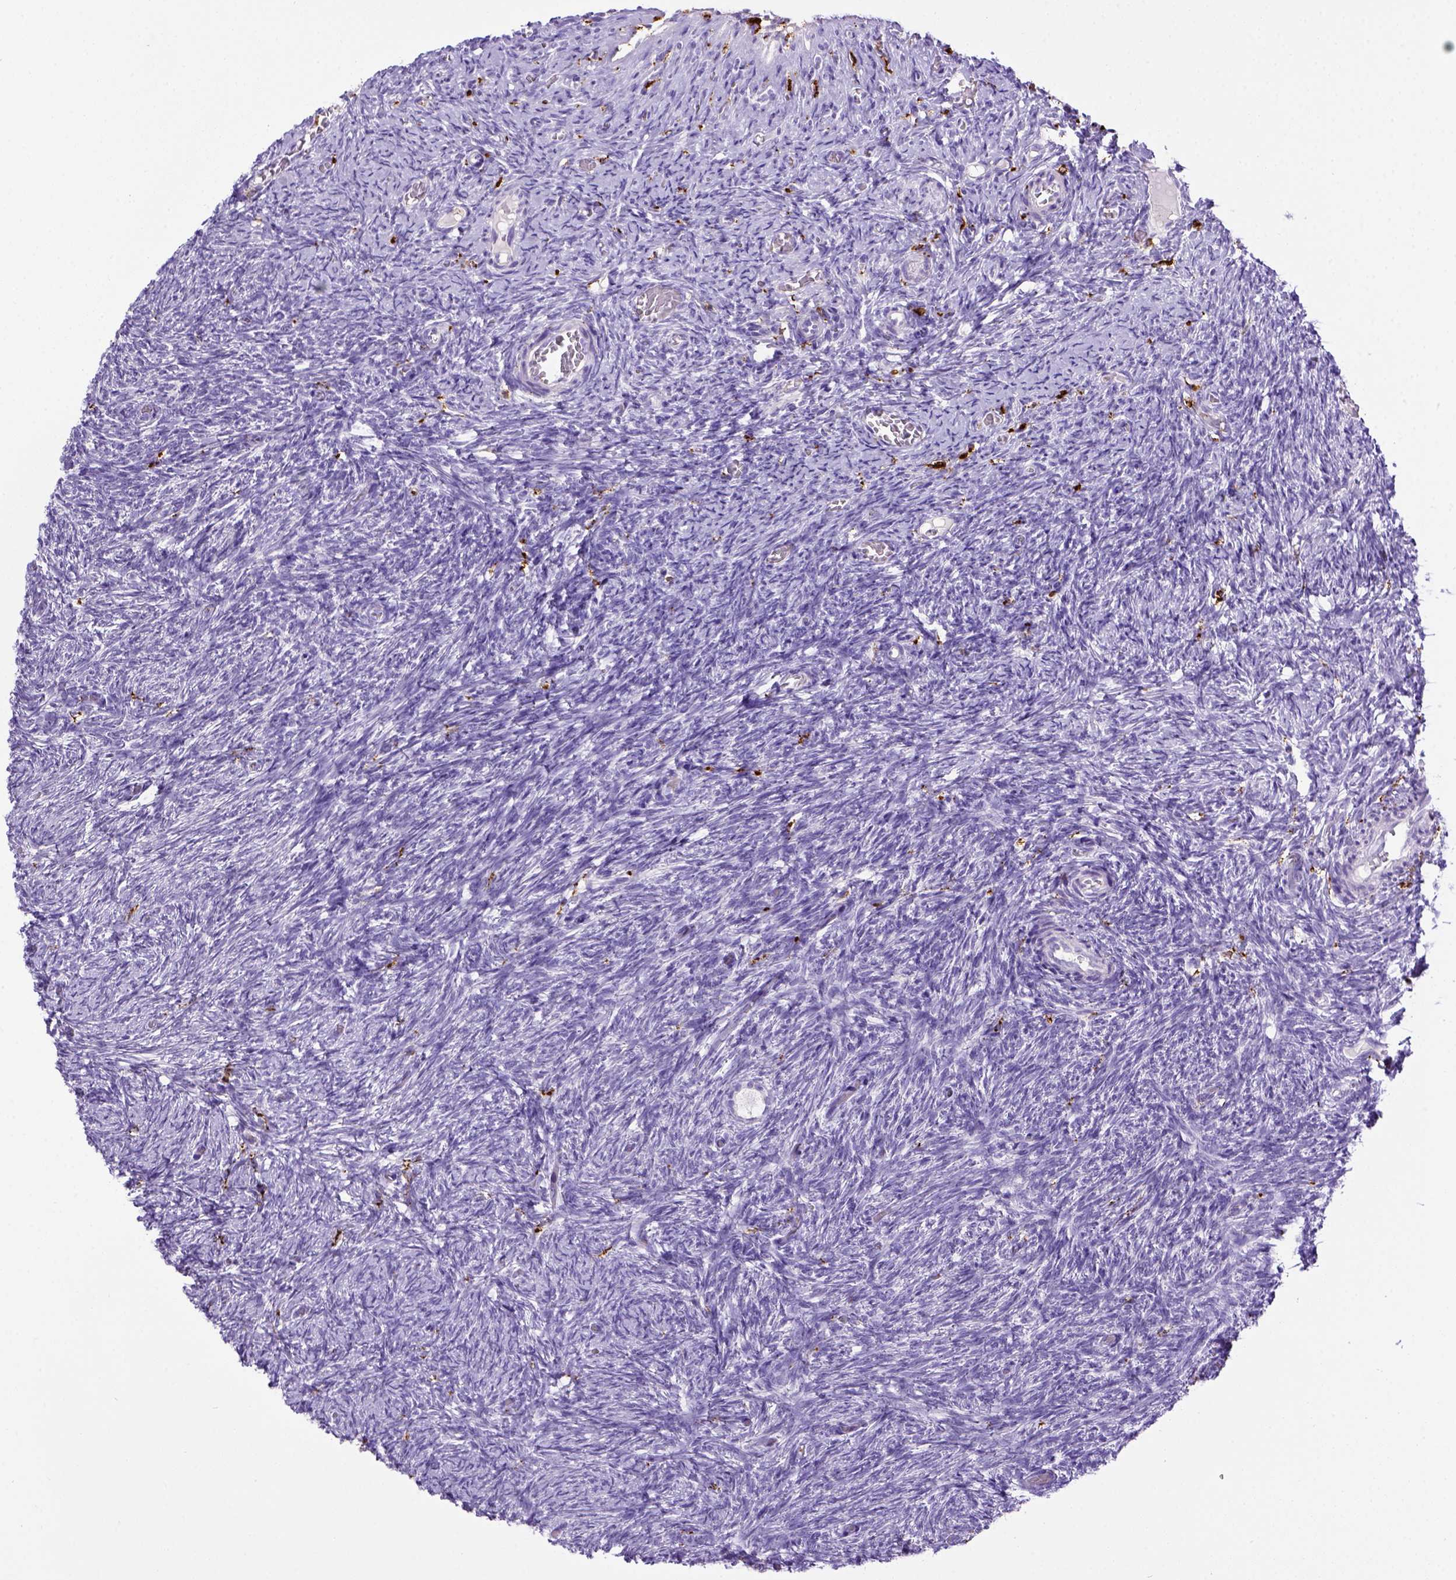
{"staining": {"intensity": "negative", "quantity": "none", "location": "none"}, "tissue": "ovary", "cell_type": "Ovarian stroma cells", "image_type": "normal", "snomed": [{"axis": "morphology", "description": "Normal tissue, NOS"}, {"axis": "topography", "description": "Ovary"}], "caption": "The image reveals no staining of ovarian stroma cells in normal ovary. The staining is performed using DAB (3,3'-diaminobenzidine) brown chromogen with nuclei counter-stained in using hematoxylin.", "gene": "CD68", "patient": {"sex": "female", "age": 39}}